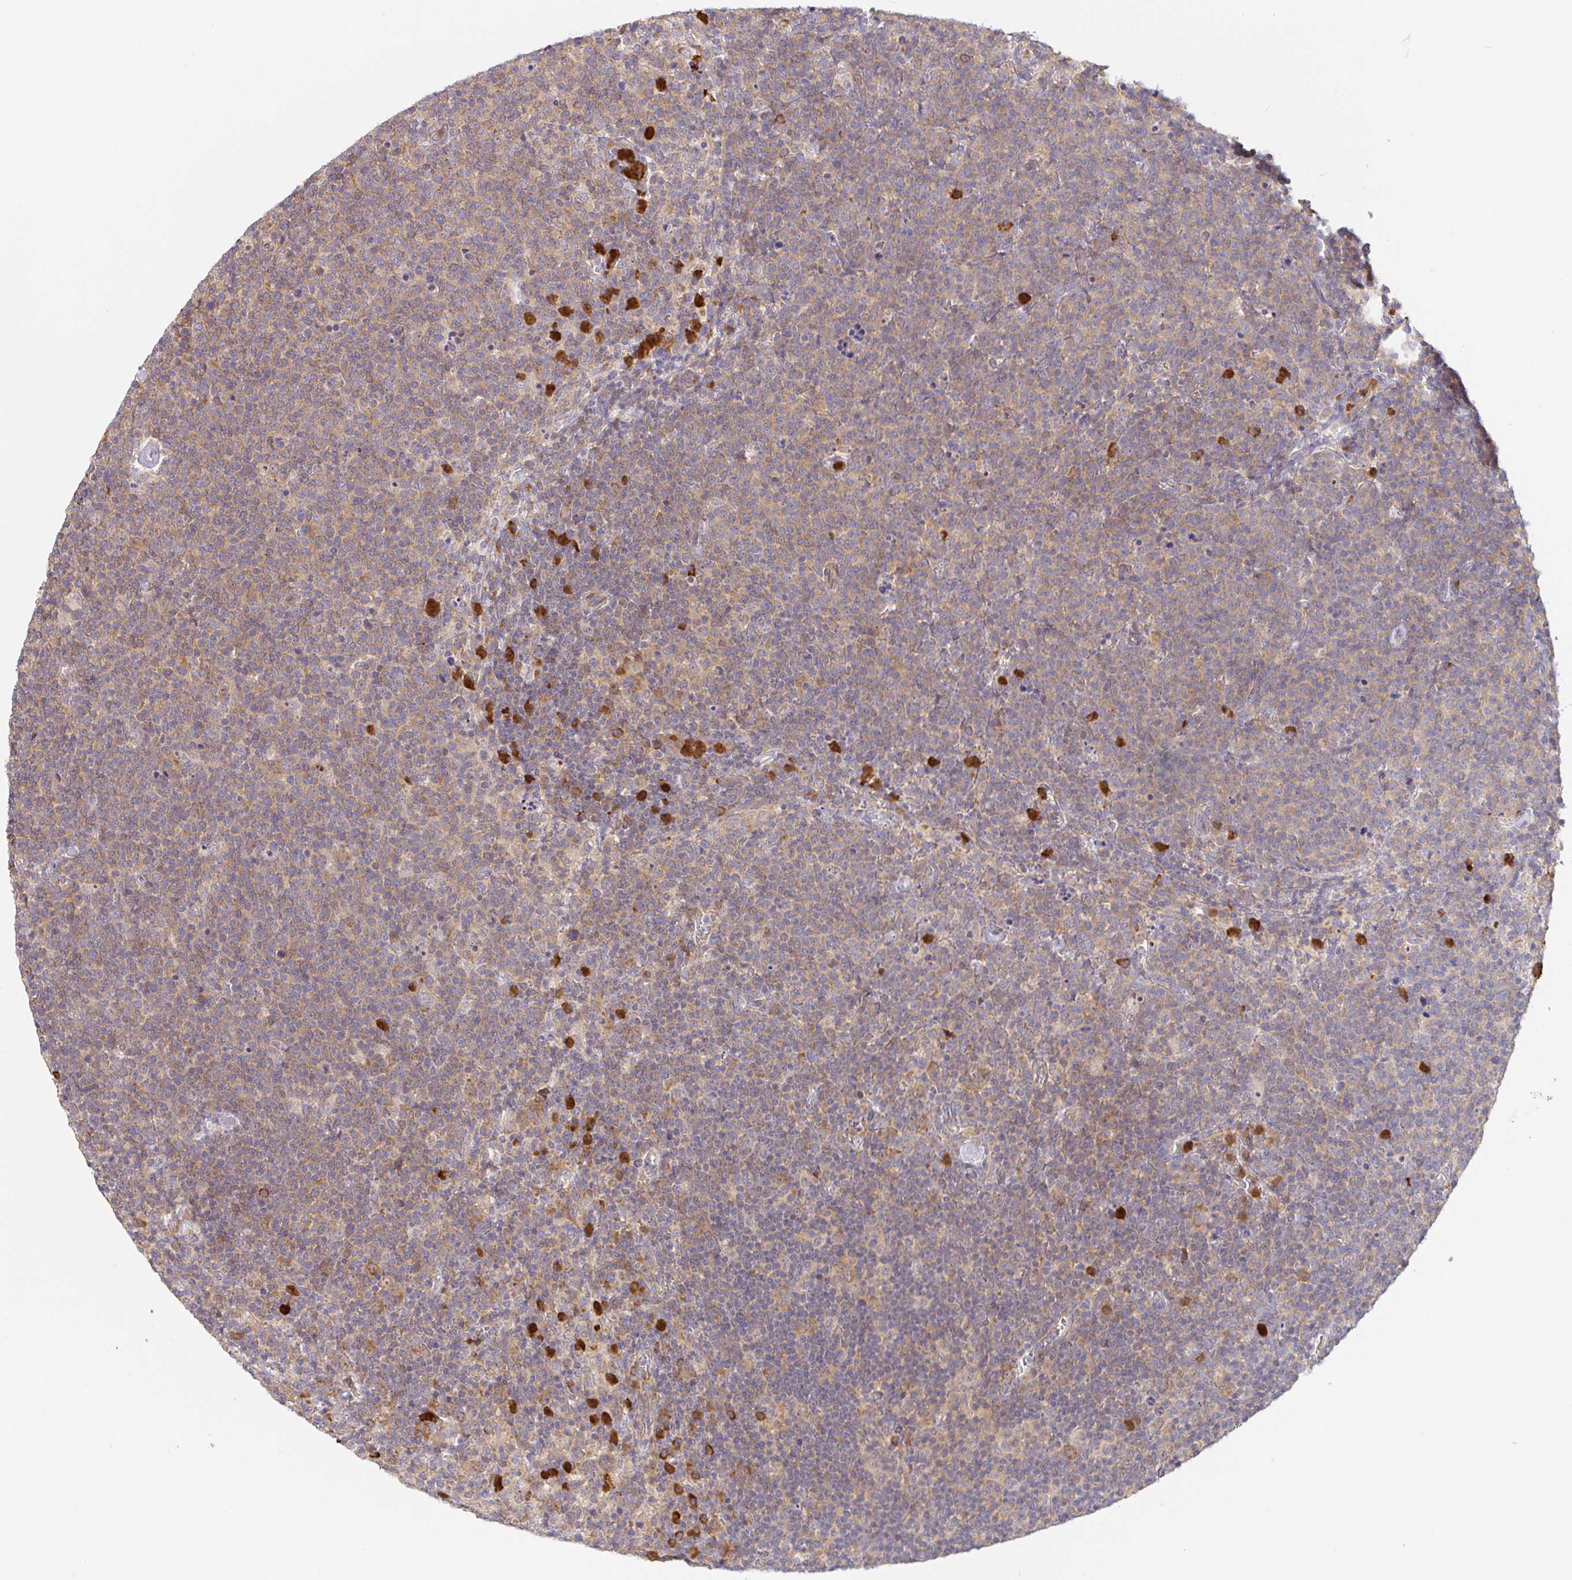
{"staining": {"intensity": "weak", "quantity": ">75%", "location": "cytoplasmic/membranous"}, "tissue": "lymphoma", "cell_type": "Tumor cells", "image_type": "cancer", "snomed": [{"axis": "morphology", "description": "Malignant lymphoma, non-Hodgkin's type, High grade"}, {"axis": "topography", "description": "Lymph node"}], "caption": "This is an image of IHC staining of high-grade malignant lymphoma, non-Hodgkin's type, which shows weak expression in the cytoplasmic/membranous of tumor cells.", "gene": "PDPK1", "patient": {"sex": "male", "age": 61}}